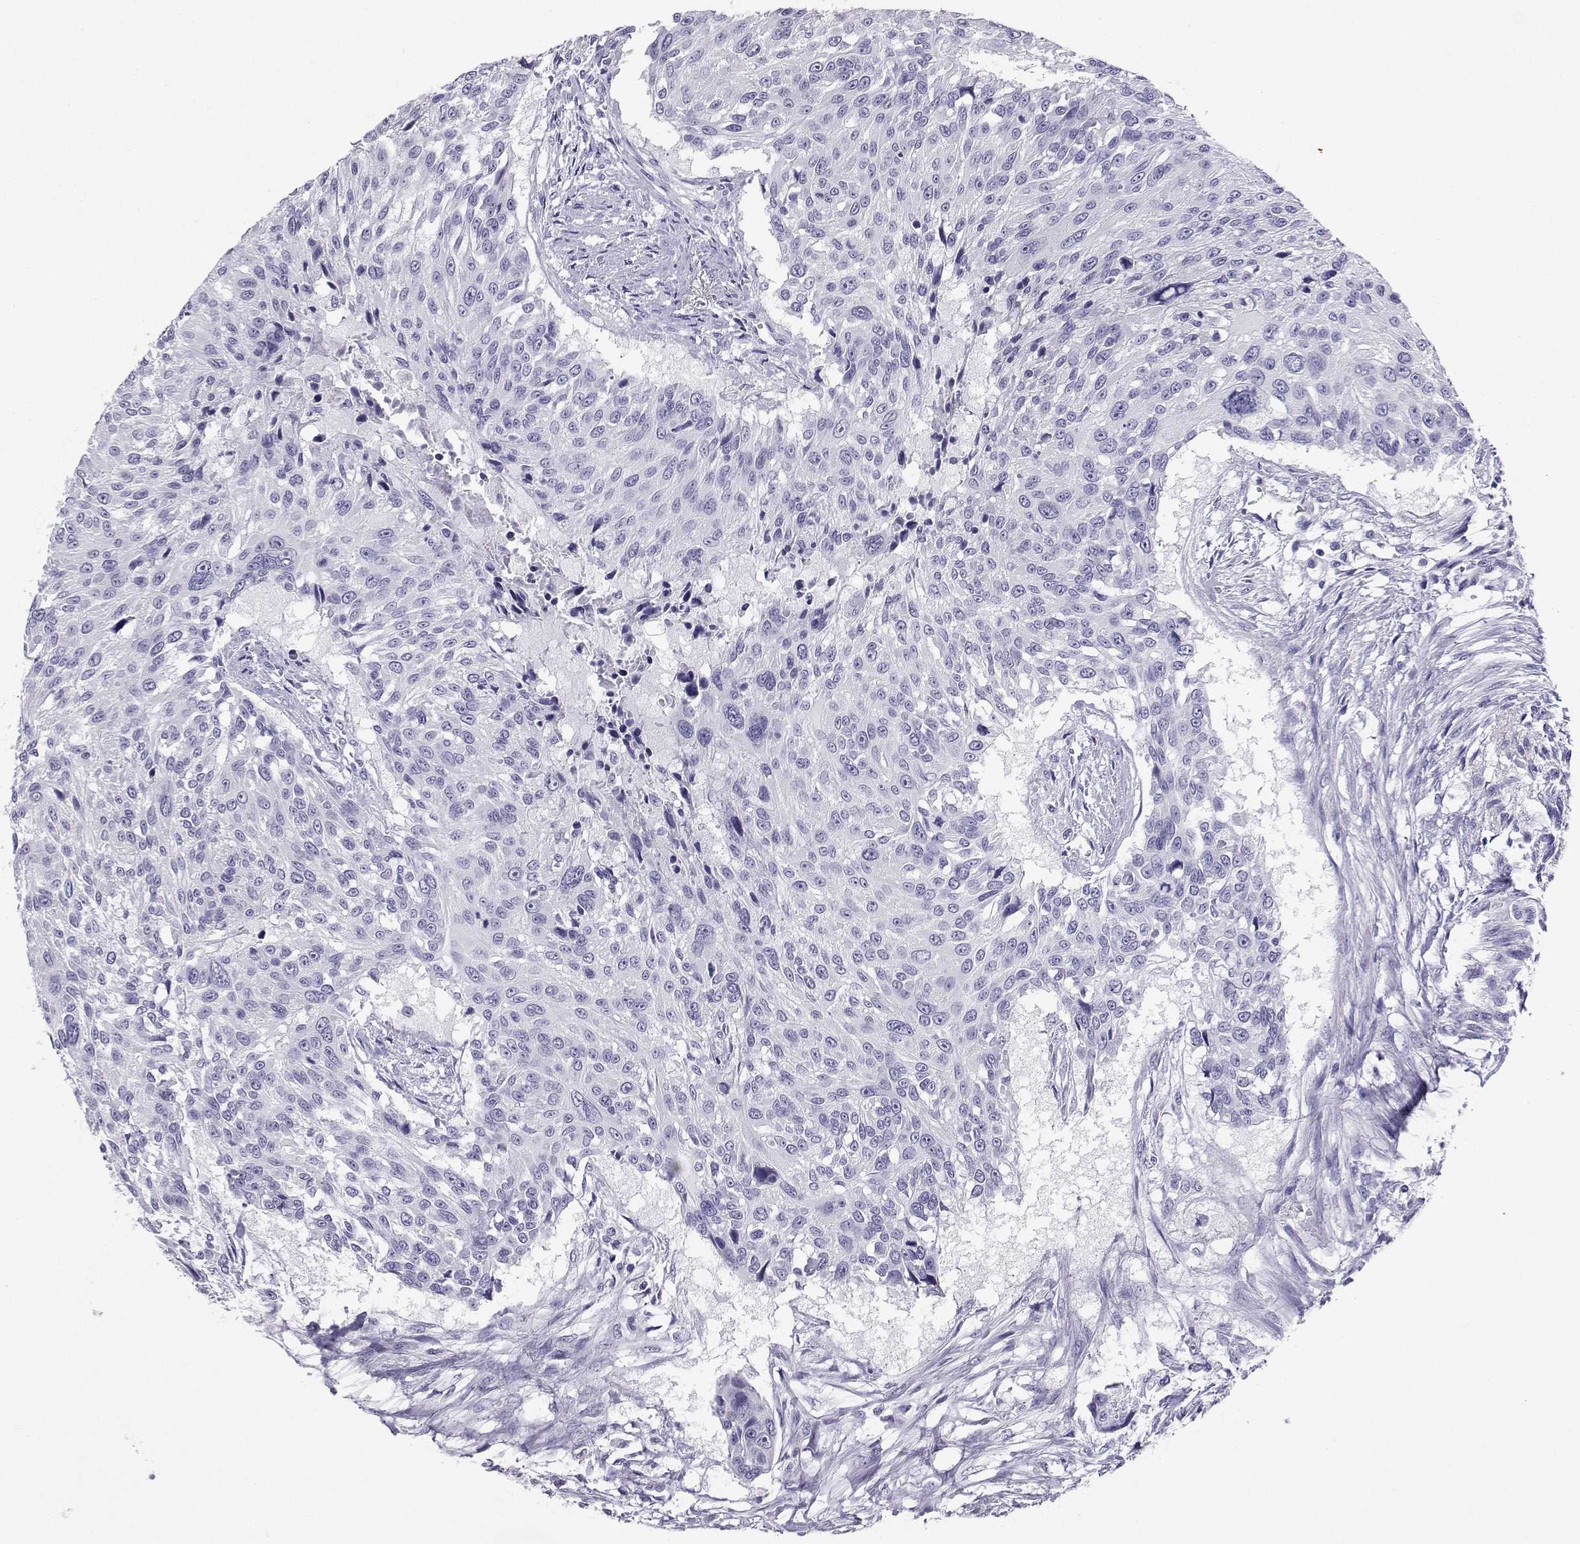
{"staining": {"intensity": "negative", "quantity": "none", "location": "none"}, "tissue": "urothelial cancer", "cell_type": "Tumor cells", "image_type": "cancer", "snomed": [{"axis": "morphology", "description": "Urothelial carcinoma, NOS"}, {"axis": "topography", "description": "Urinary bladder"}], "caption": "Transitional cell carcinoma was stained to show a protein in brown. There is no significant staining in tumor cells. (IHC, brightfield microscopy, high magnification).", "gene": "PLIN4", "patient": {"sex": "male", "age": 55}}